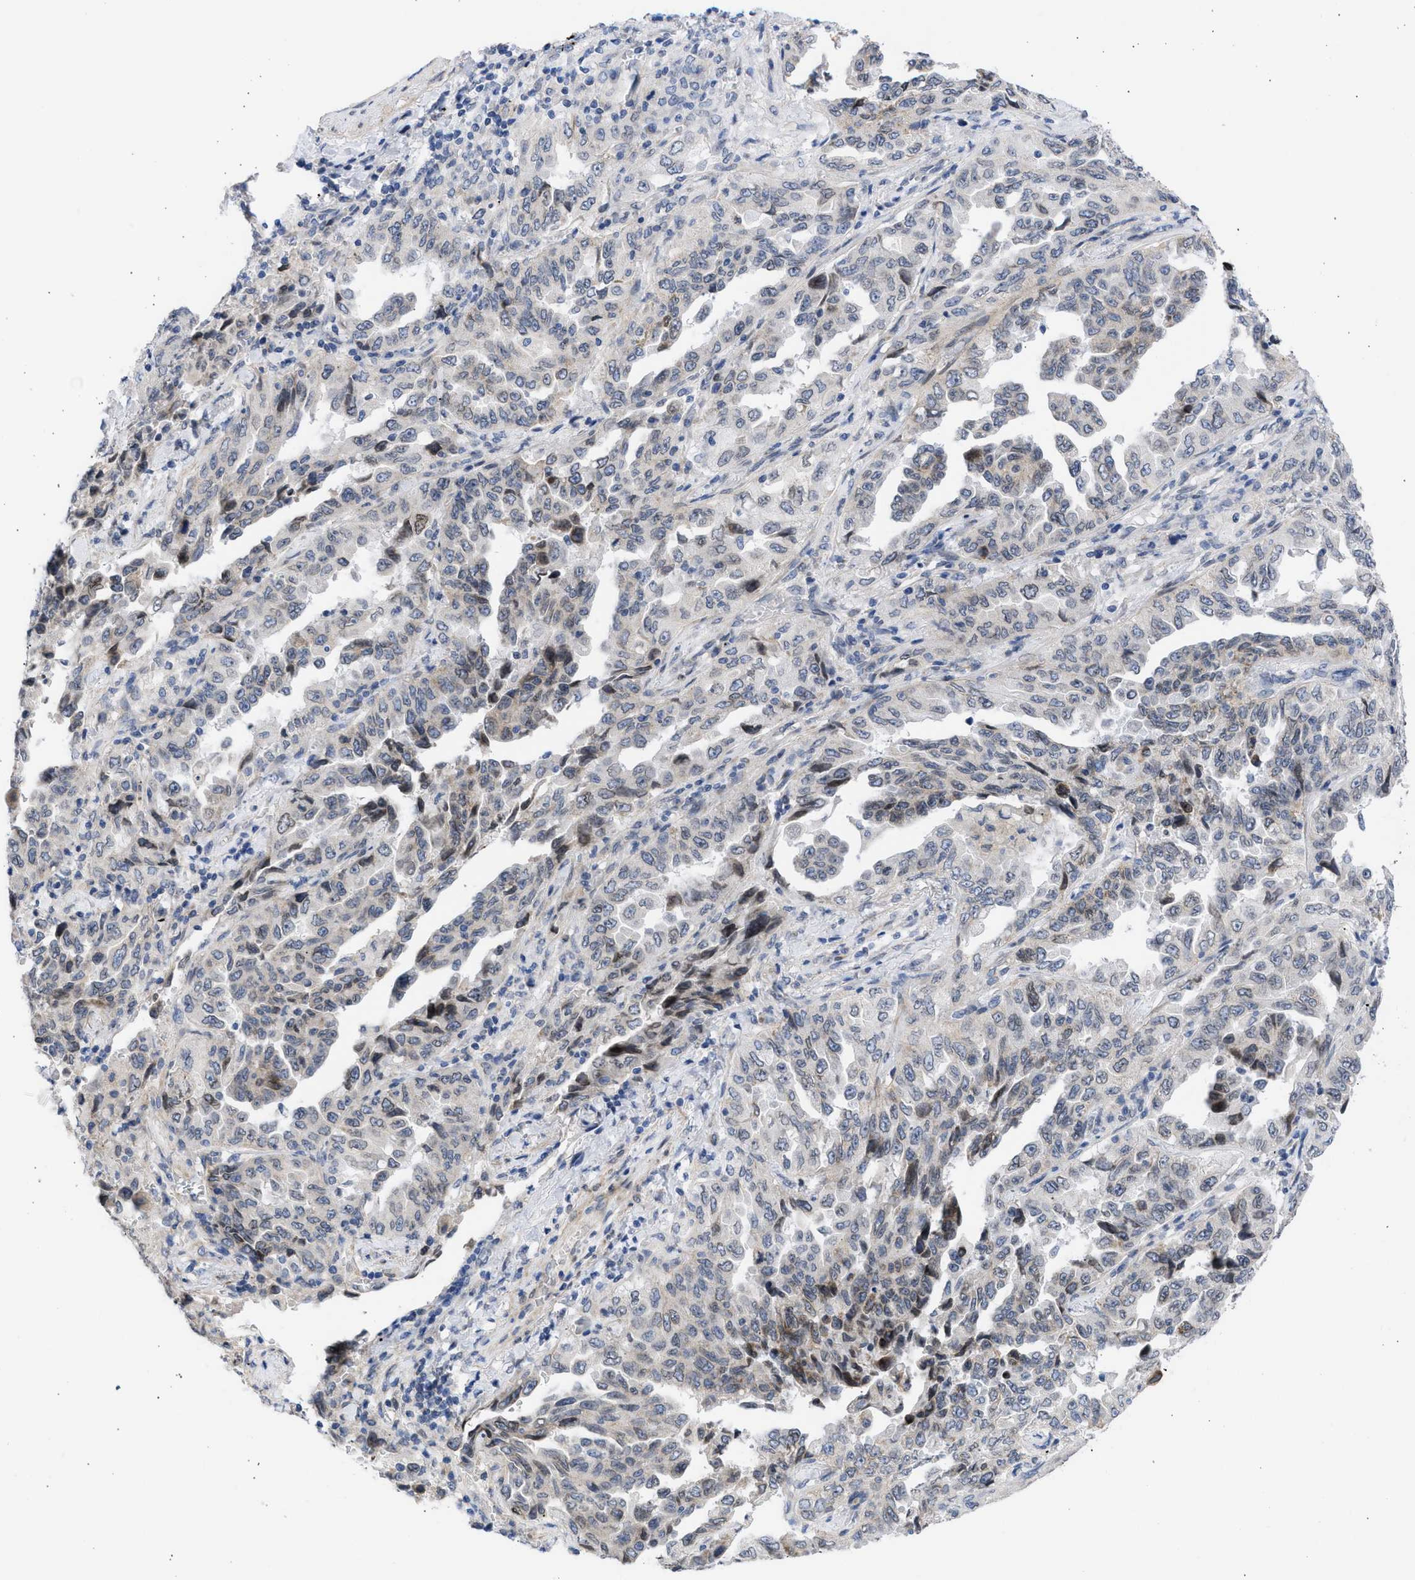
{"staining": {"intensity": "weak", "quantity": "<25%", "location": "cytoplasmic/membranous,nuclear"}, "tissue": "lung cancer", "cell_type": "Tumor cells", "image_type": "cancer", "snomed": [{"axis": "morphology", "description": "Adenocarcinoma, NOS"}, {"axis": "topography", "description": "Lung"}], "caption": "DAB (3,3'-diaminobenzidine) immunohistochemical staining of lung adenocarcinoma shows no significant positivity in tumor cells.", "gene": "NUP35", "patient": {"sex": "female", "age": 51}}